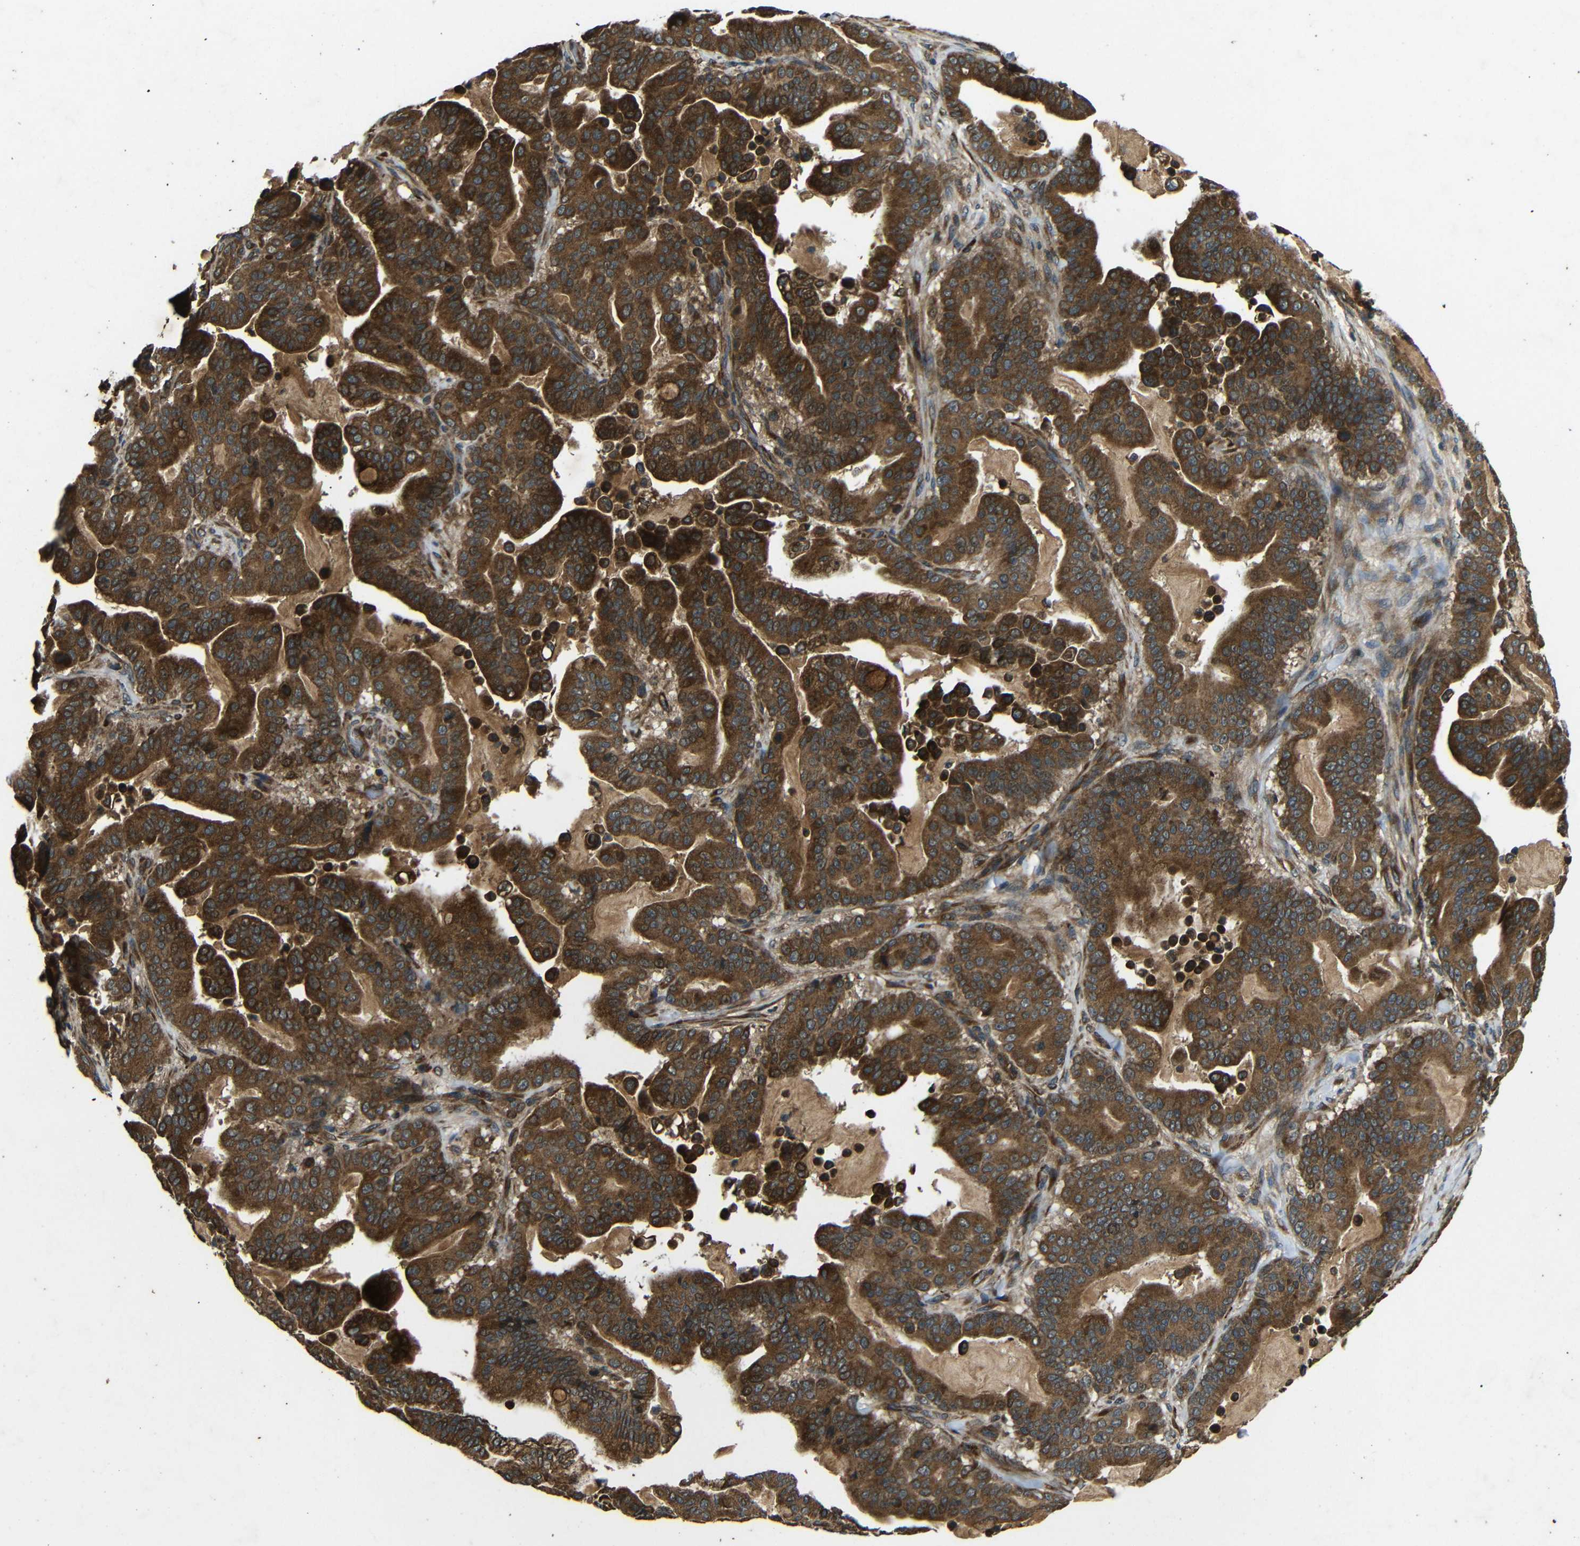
{"staining": {"intensity": "strong", "quantity": ">75%", "location": "cytoplasmic/membranous"}, "tissue": "pancreatic cancer", "cell_type": "Tumor cells", "image_type": "cancer", "snomed": [{"axis": "morphology", "description": "Adenocarcinoma, NOS"}, {"axis": "topography", "description": "Pancreas"}], "caption": "Strong cytoplasmic/membranous expression for a protein is identified in approximately >75% of tumor cells of pancreatic cancer (adenocarcinoma) using IHC.", "gene": "TRPC1", "patient": {"sex": "male", "age": 63}}